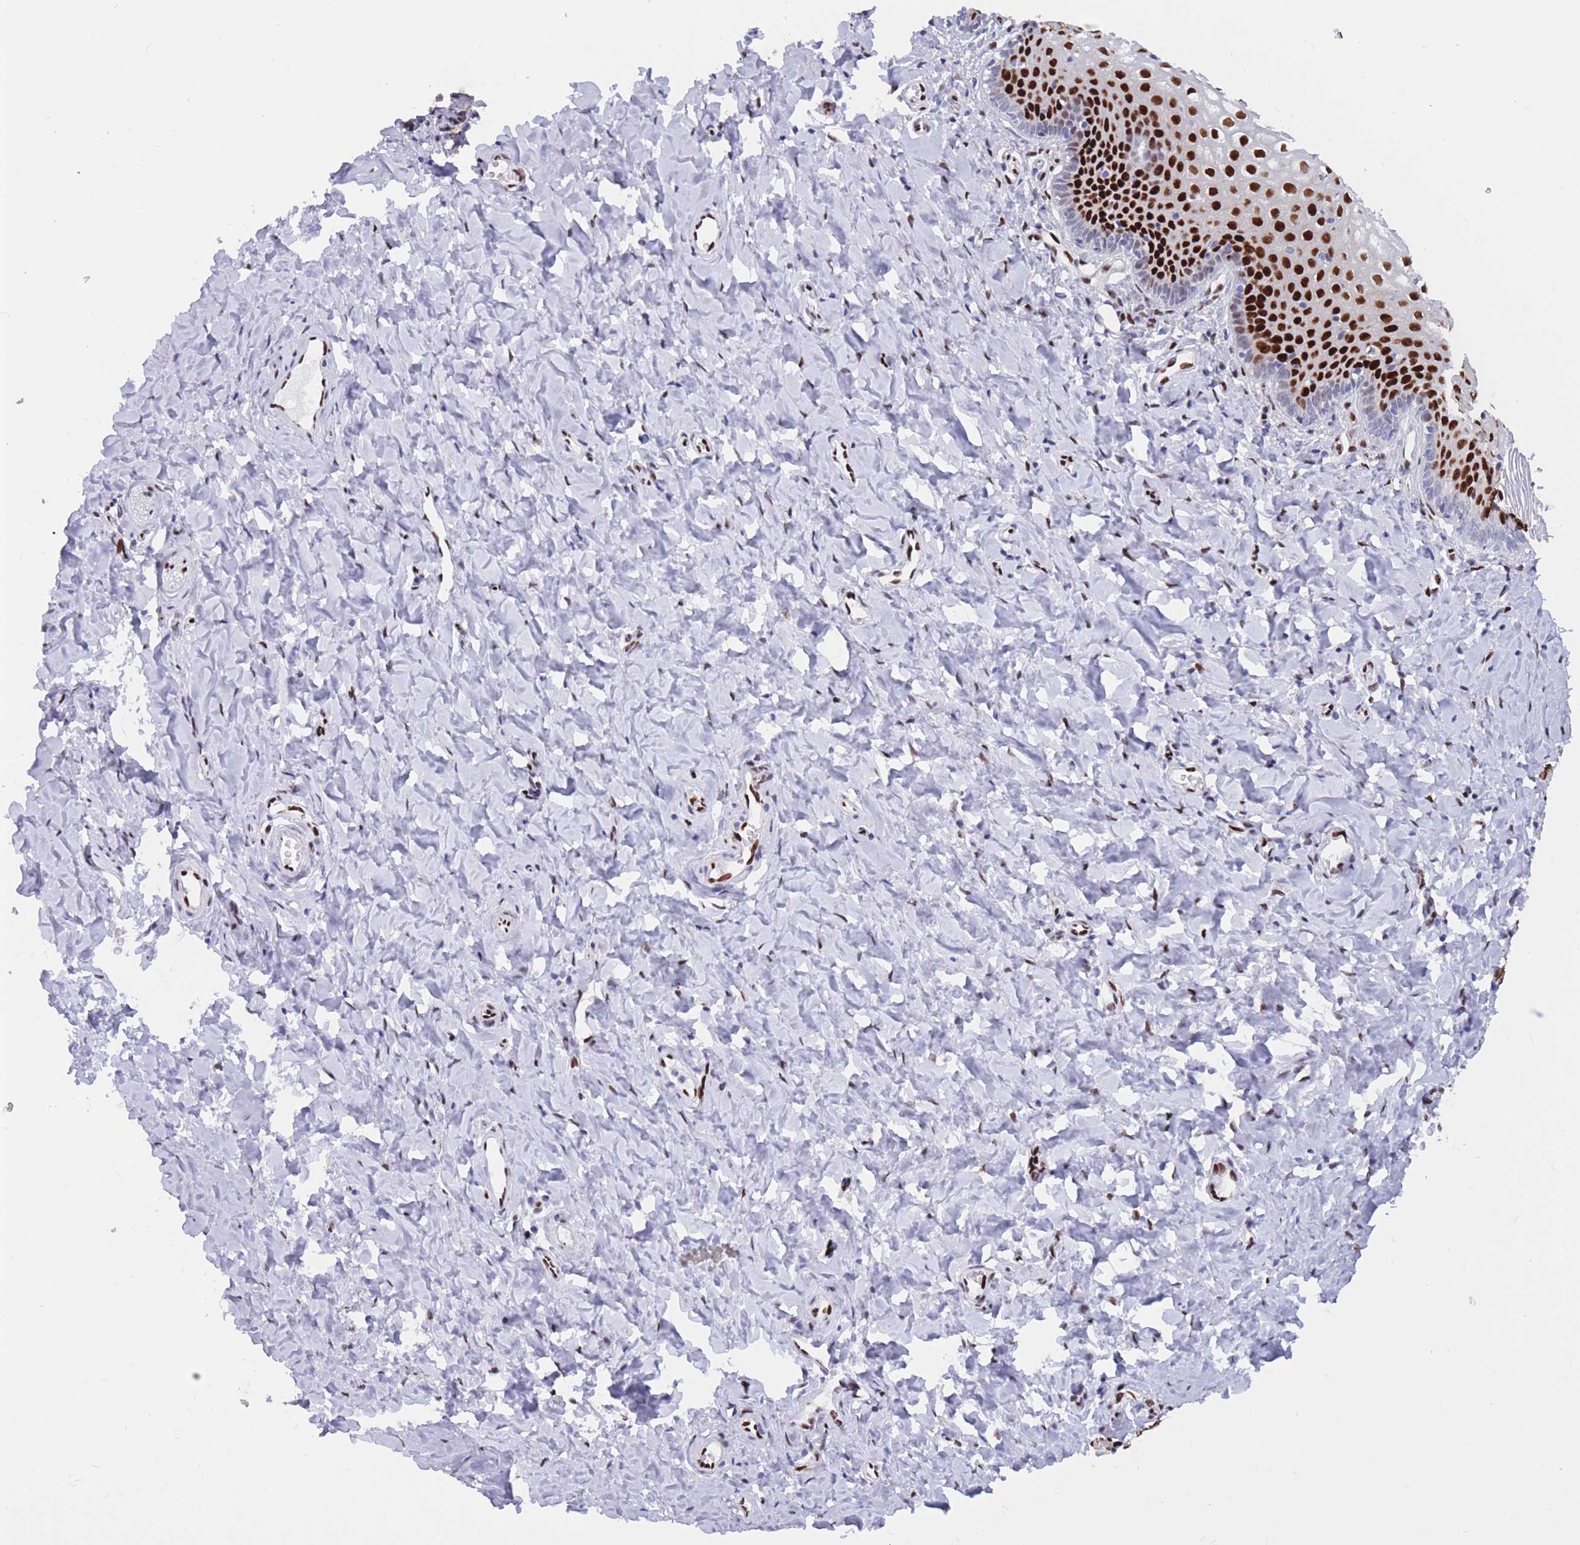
{"staining": {"intensity": "strong", "quantity": "25%-75%", "location": "nuclear"}, "tissue": "vagina", "cell_type": "Squamous epithelial cells", "image_type": "normal", "snomed": [{"axis": "morphology", "description": "Normal tissue, NOS"}, {"axis": "topography", "description": "Vagina"}], "caption": "The immunohistochemical stain highlights strong nuclear staining in squamous epithelial cells of unremarkable vagina. (DAB IHC, brown staining for protein, blue staining for nuclei).", "gene": "NASP", "patient": {"sex": "female", "age": 60}}